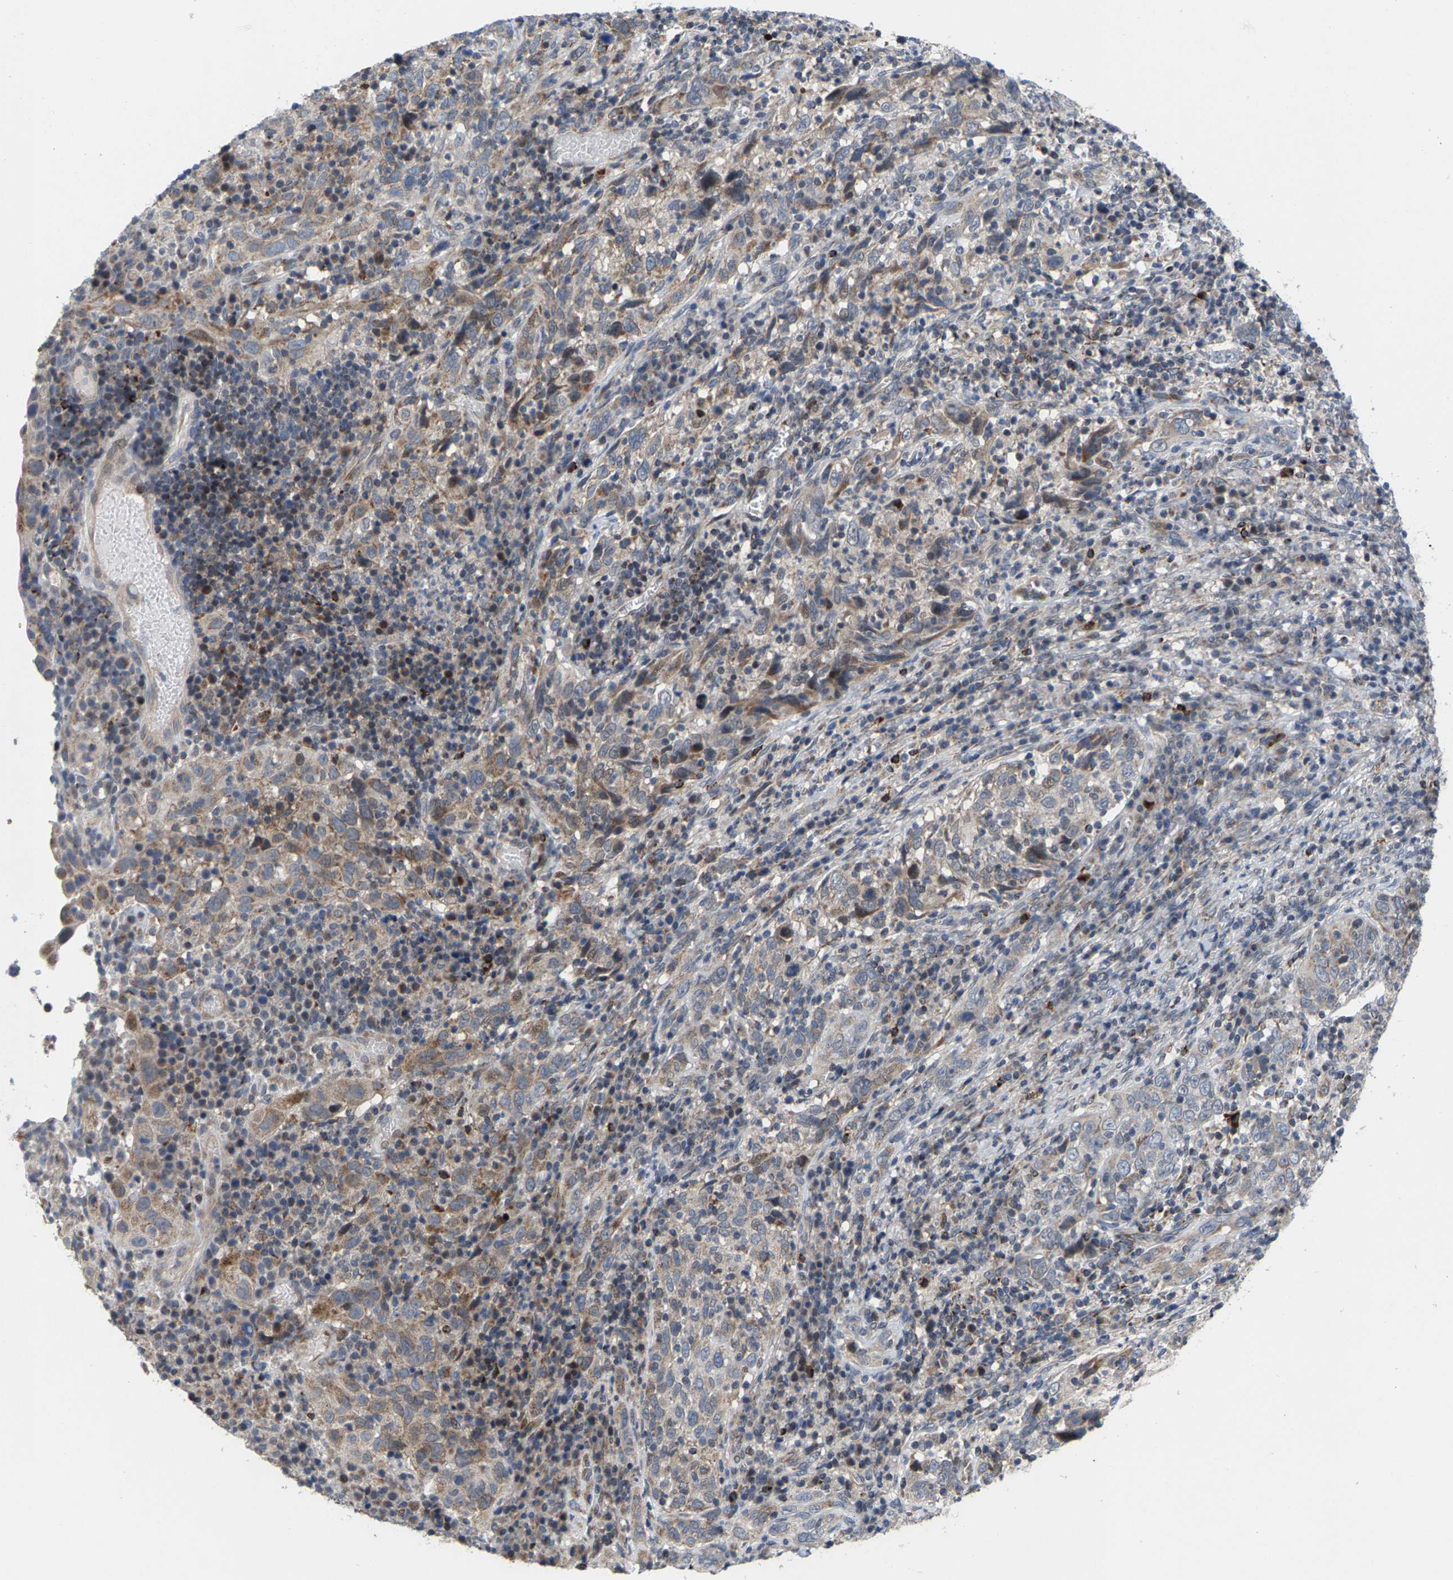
{"staining": {"intensity": "weak", "quantity": "25%-75%", "location": "cytoplasmic/membranous"}, "tissue": "cervical cancer", "cell_type": "Tumor cells", "image_type": "cancer", "snomed": [{"axis": "morphology", "description": "Squamous cell carcinoma, NOS"}, {"axis": "topography", "description": "Cervix"}], "caption": "Immunohistochemistry micrograph of neoplastic tissue: squamous cell carcinoma (cervical) stained using immunohistochemistry (IHC) reveals low levels of weak protein expression localized specifically in the cytoplasmic/membranous of tumor cells, appearing as a cytoplasmic/membranous brown color.", "gene": "TDRKH", "patient": {"sex": "female", "age": 46}}